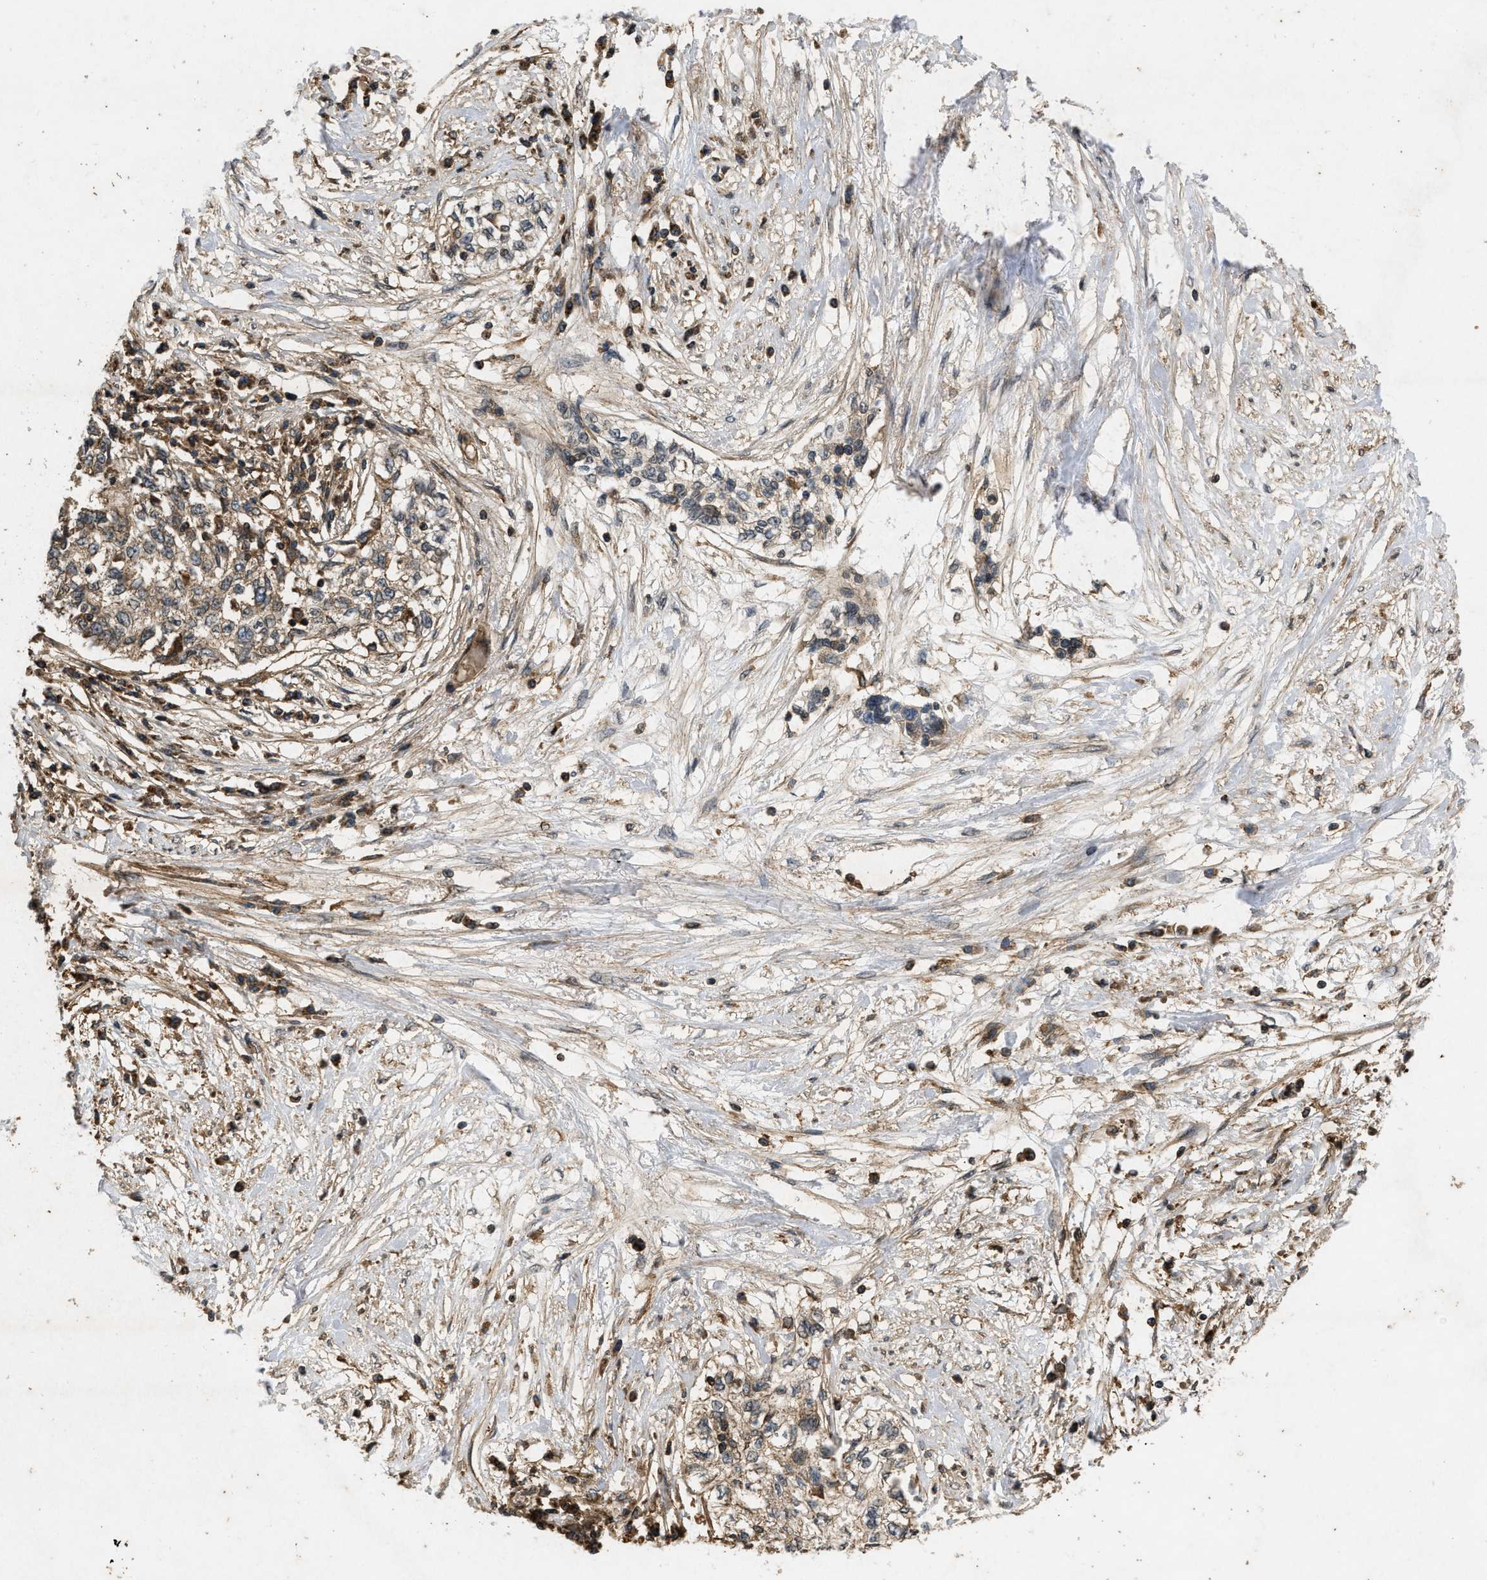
{"staining": {"intensity": "weak", "quantity": "<25%", "location": "cytoplasmic/membranous"}, "tissue": "cervical cancer", "cell_type": "Tumor cells", "image_type": "cancer", "snomed": [{"axis": "morphology", "description": "Squamous cell carcinoma, NOS"}, {"axis": "topography", "description": "Cervix"}], "caption": "Cervical squamous cell carcinoma was stained to show a protein in brown. There is no significant expression in tumor cells.", "gene": "GNB4", "patient": {"sex": "female", "age": 57}}